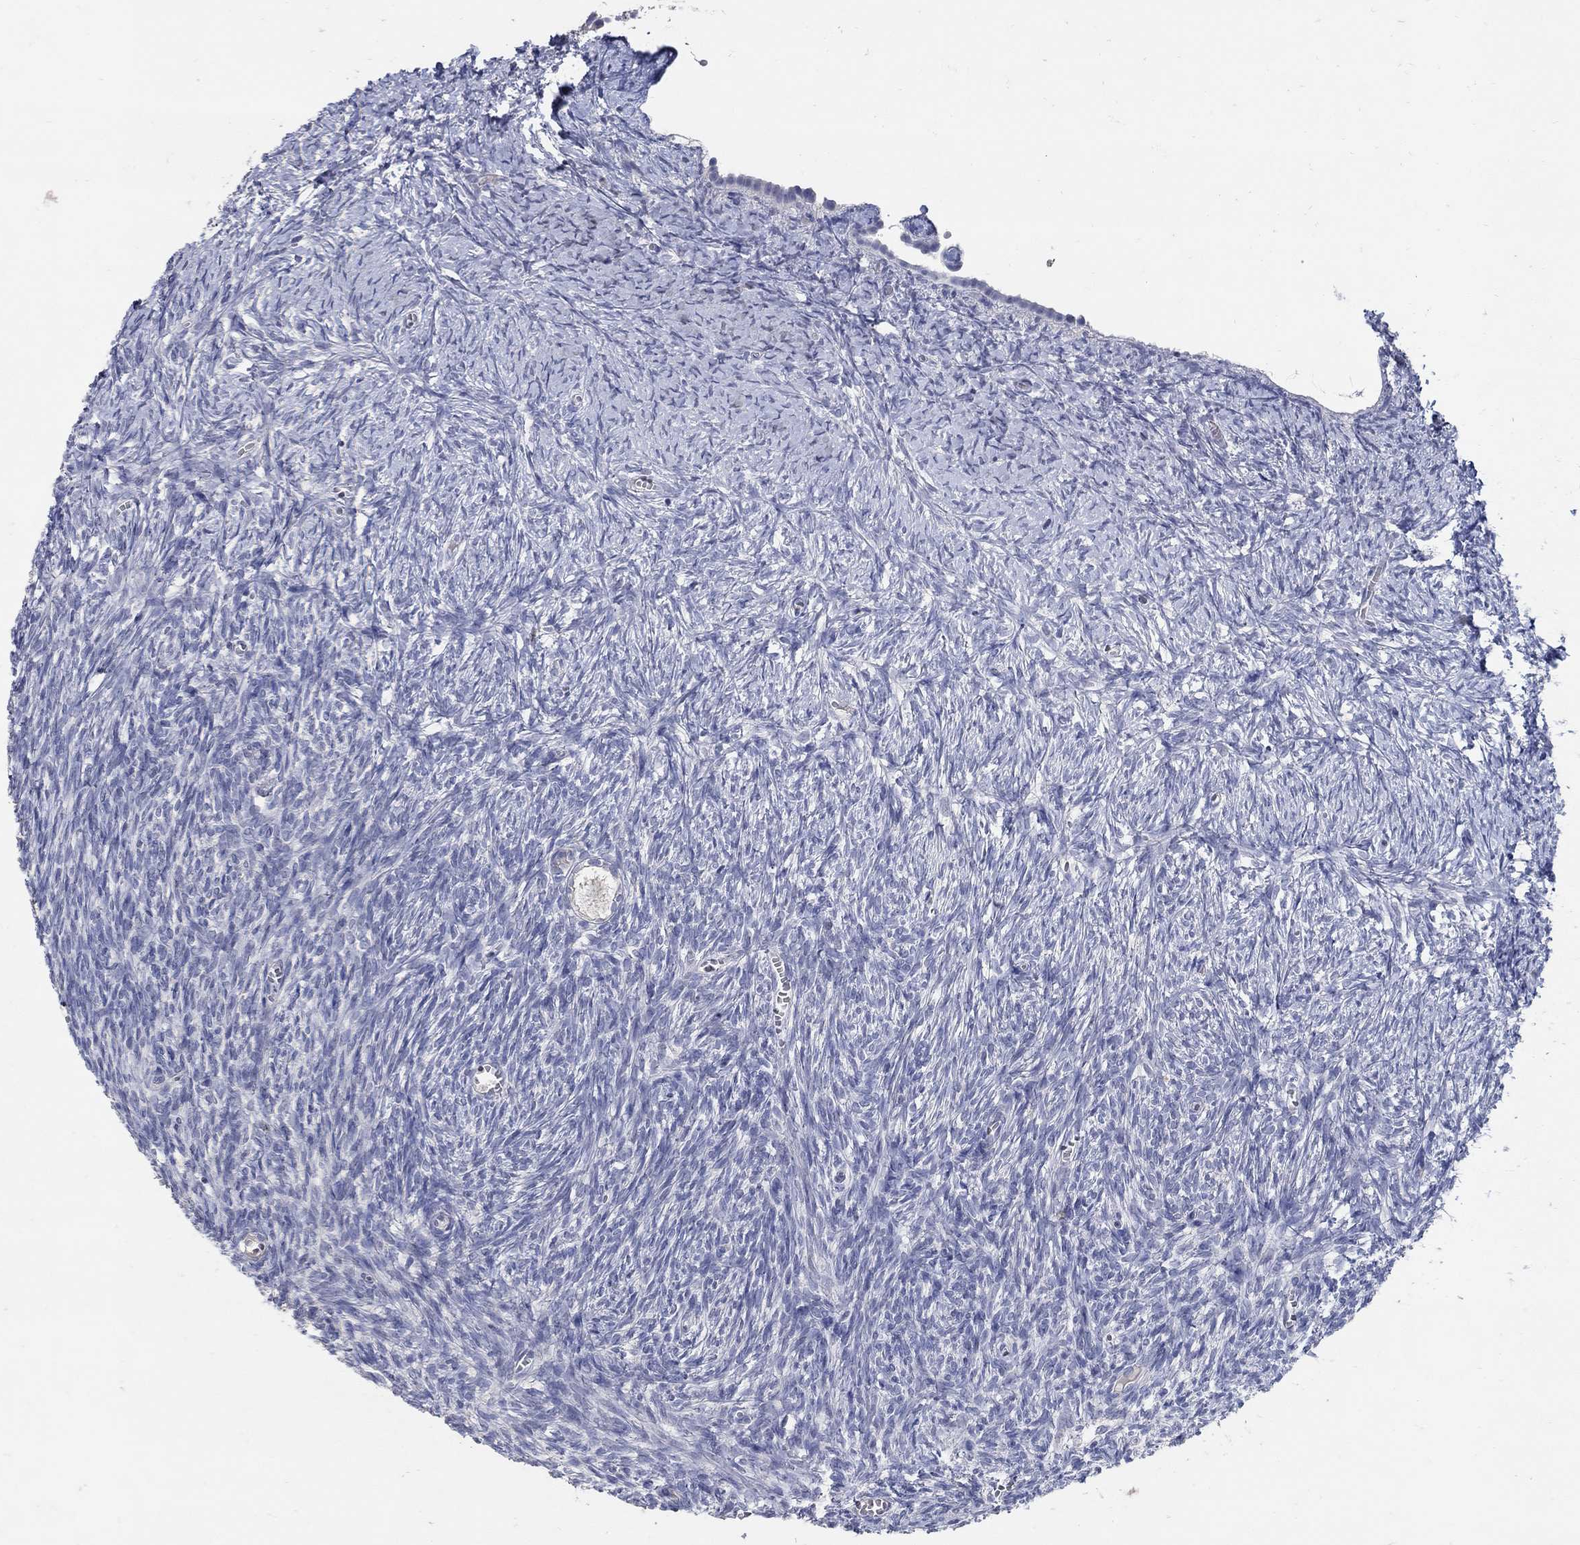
{"staining": {"intensity": "negative", "quantity": "none", "location": "none"}, "tissue": "ovary", "cell_type": "Follicle cells", "image_type": "normal", "snomed": [{"axis": "morphology", "description": "Normal tissue, NOS"}, {"axis": "topography", "description": "Ovary"}], "caption": "A histopathology image of human ovary is negative for staining in follicle cells.", "gene": "HMX2", "patient": {"sex": "female", "age": 43}}